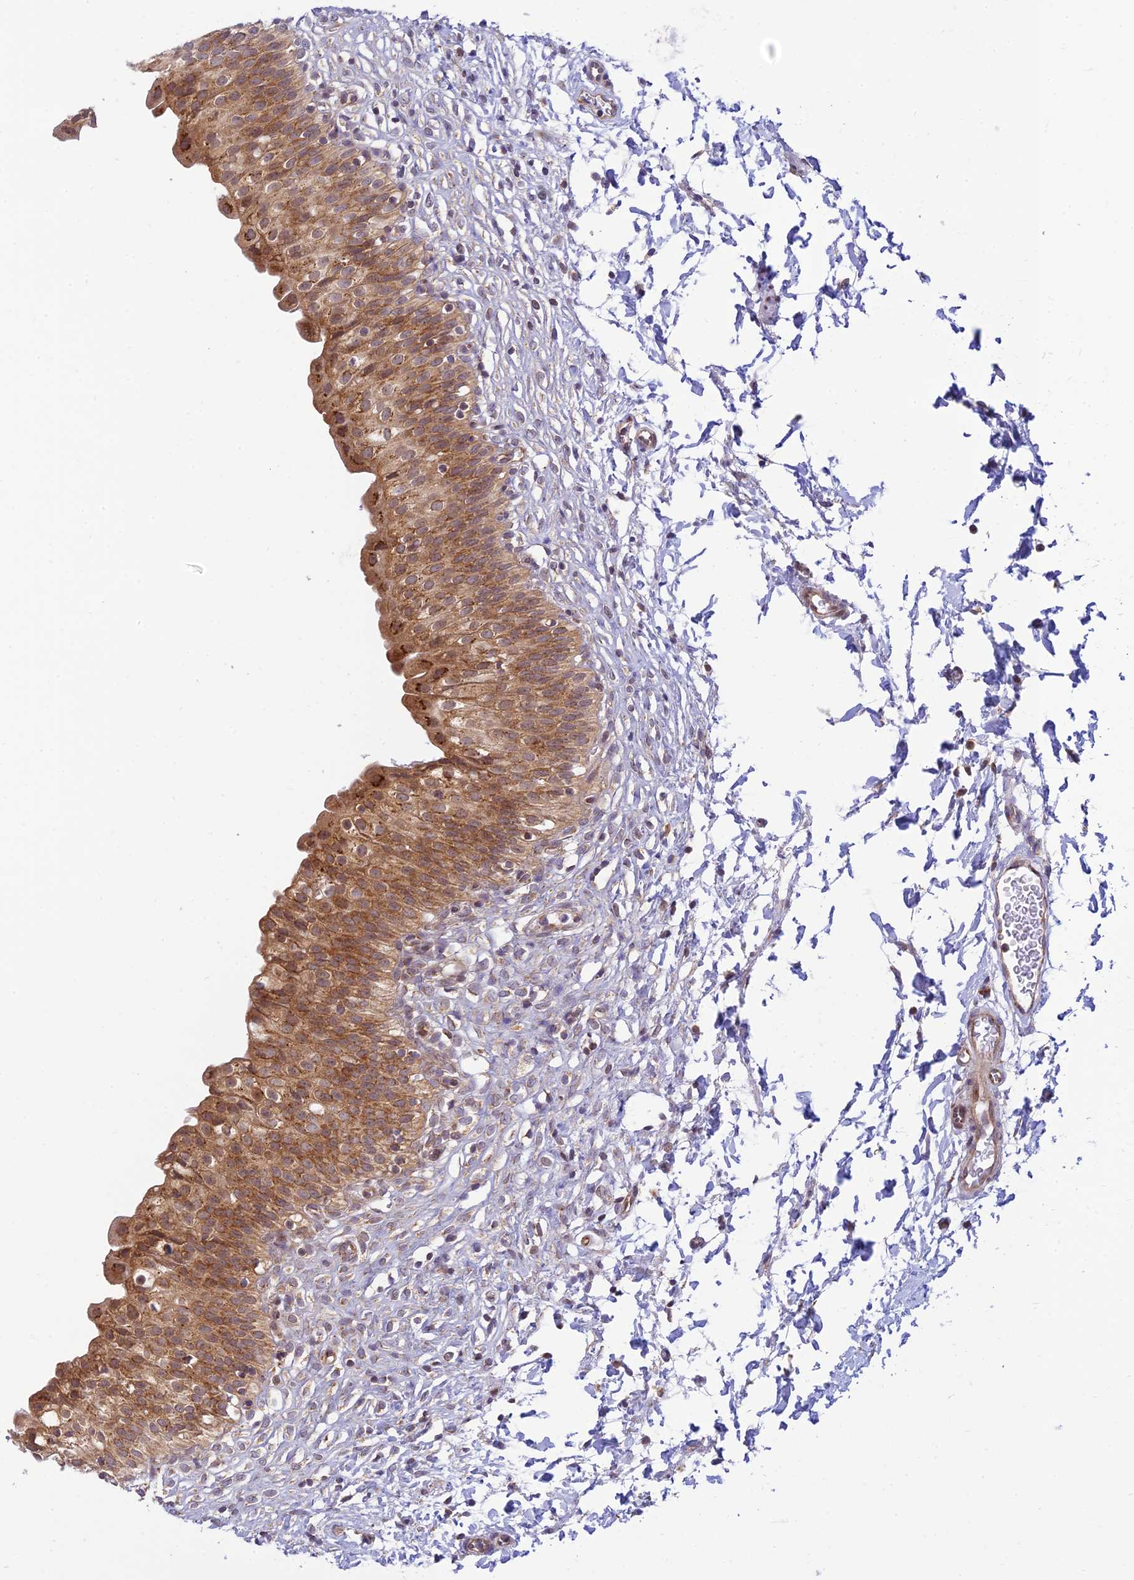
{"staining": {"intensity": "strong", "quantity": ">75%", "location": "cytoplasmic/membranous"}, "tissue": "urinary bladder", "cell_type": "Urothelial cells", "image_type": "normal", "snomed": [{"axis": "morphology", "description": "Normal tissue, NOS"}, {"axis": "topography", "description": "Urinary bladder"}], "caption": "DAB immunohistochemical staining of unremarkable human urinary bladder displays strong cytoplasmic/membranous protein expression in approximately >75% of urothelial cells. Nuclei are stained in blue.", "gene": "HOOK2", "patient": {"sex": "male", "age": 55}}